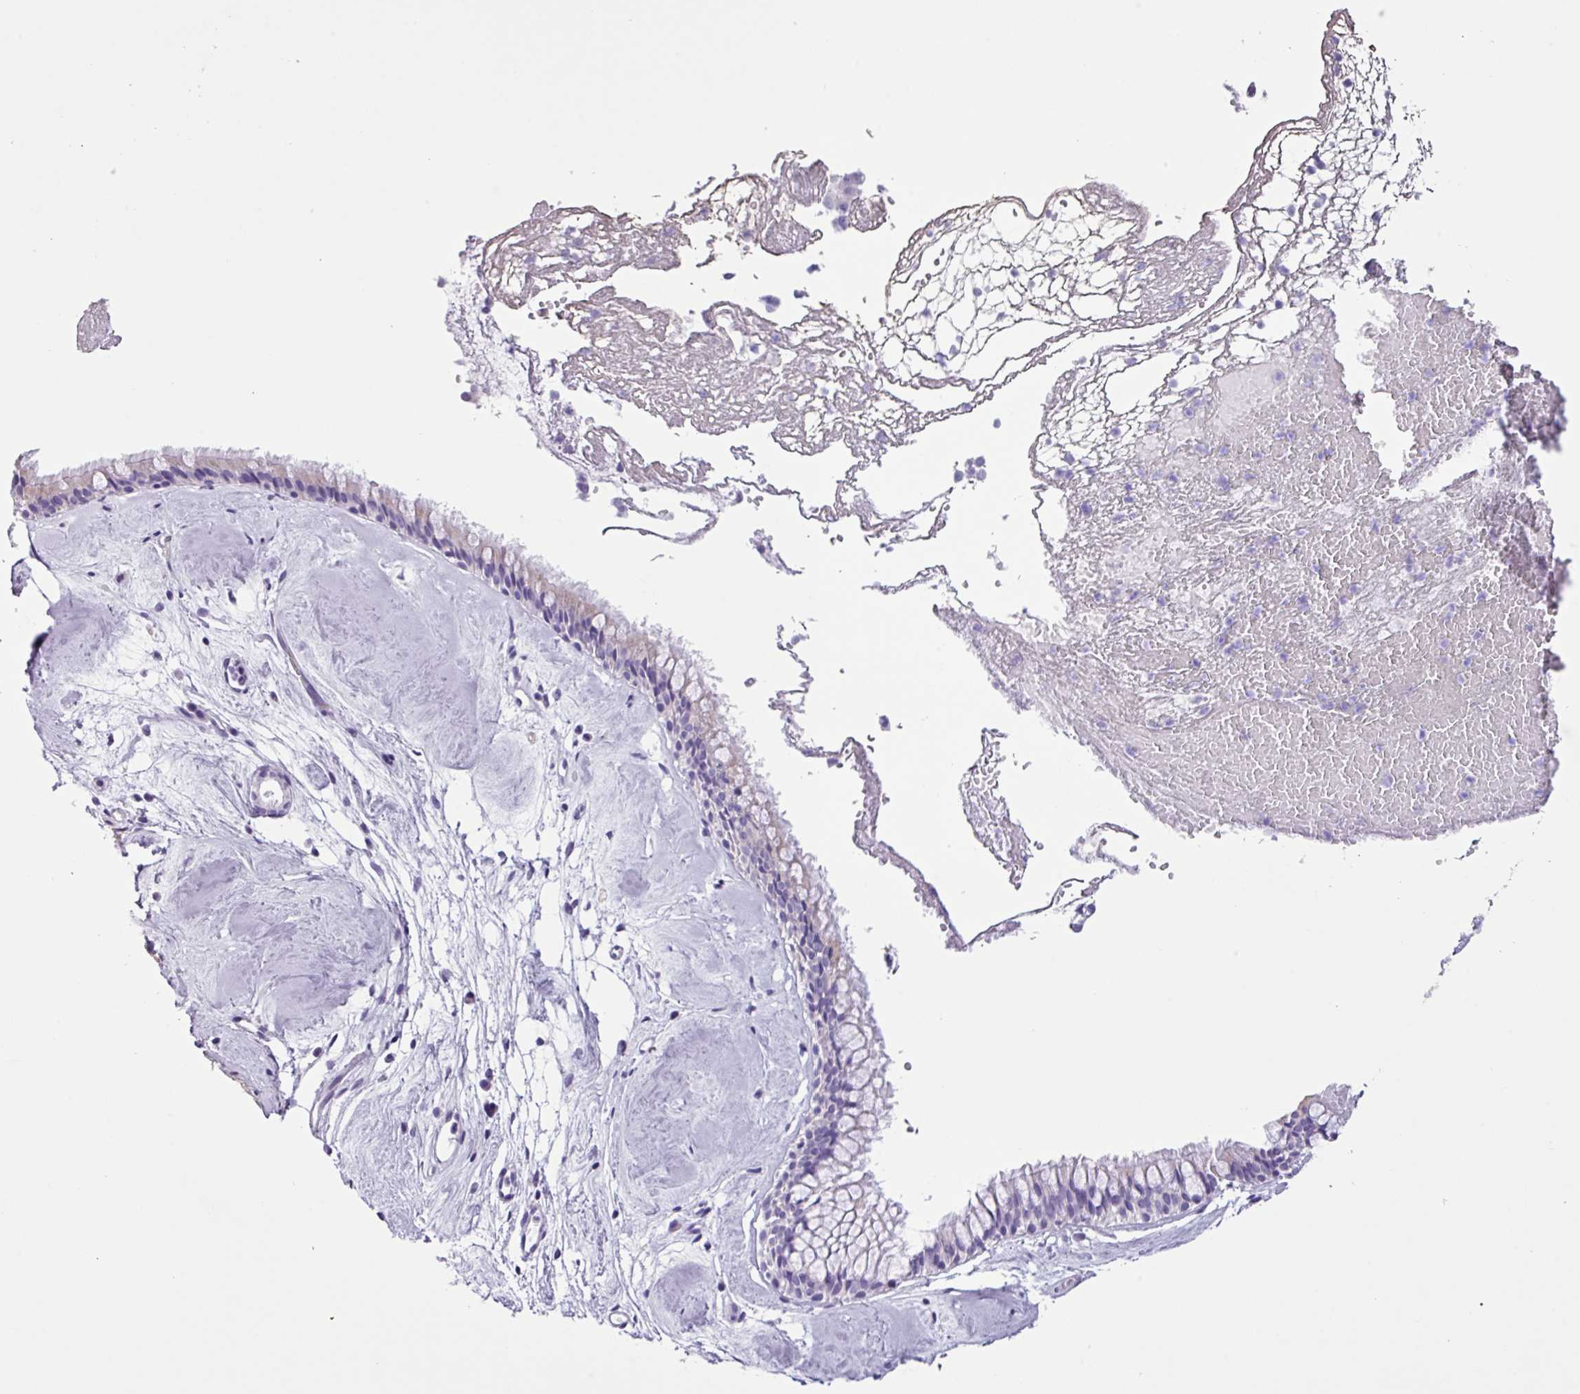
{"staining": {"intensity": "negative", "quantity": "none", "location": "none"}, "tissue": "nasopharynx", "cell_type": "Respiratory epithelial cells", "image_type": "normal", "snomed": [{"axis": "morphology", "description": "Normal tissue, NOS"}, {"axis": "topography", "description": "Nasopharynx"}], "caption": "Respiratory epithelial cells show no significant positivity in unremarkable nasopharynx. The staining was performed using DAB (3,3'-diaminobenzidine) to visualize the protein expression in brown, while the nuclei were stained in blue with hematoxylin (Magnification: 20x).", "gene": "AGO3", "patient": {"sex": "male", "age": 65}}